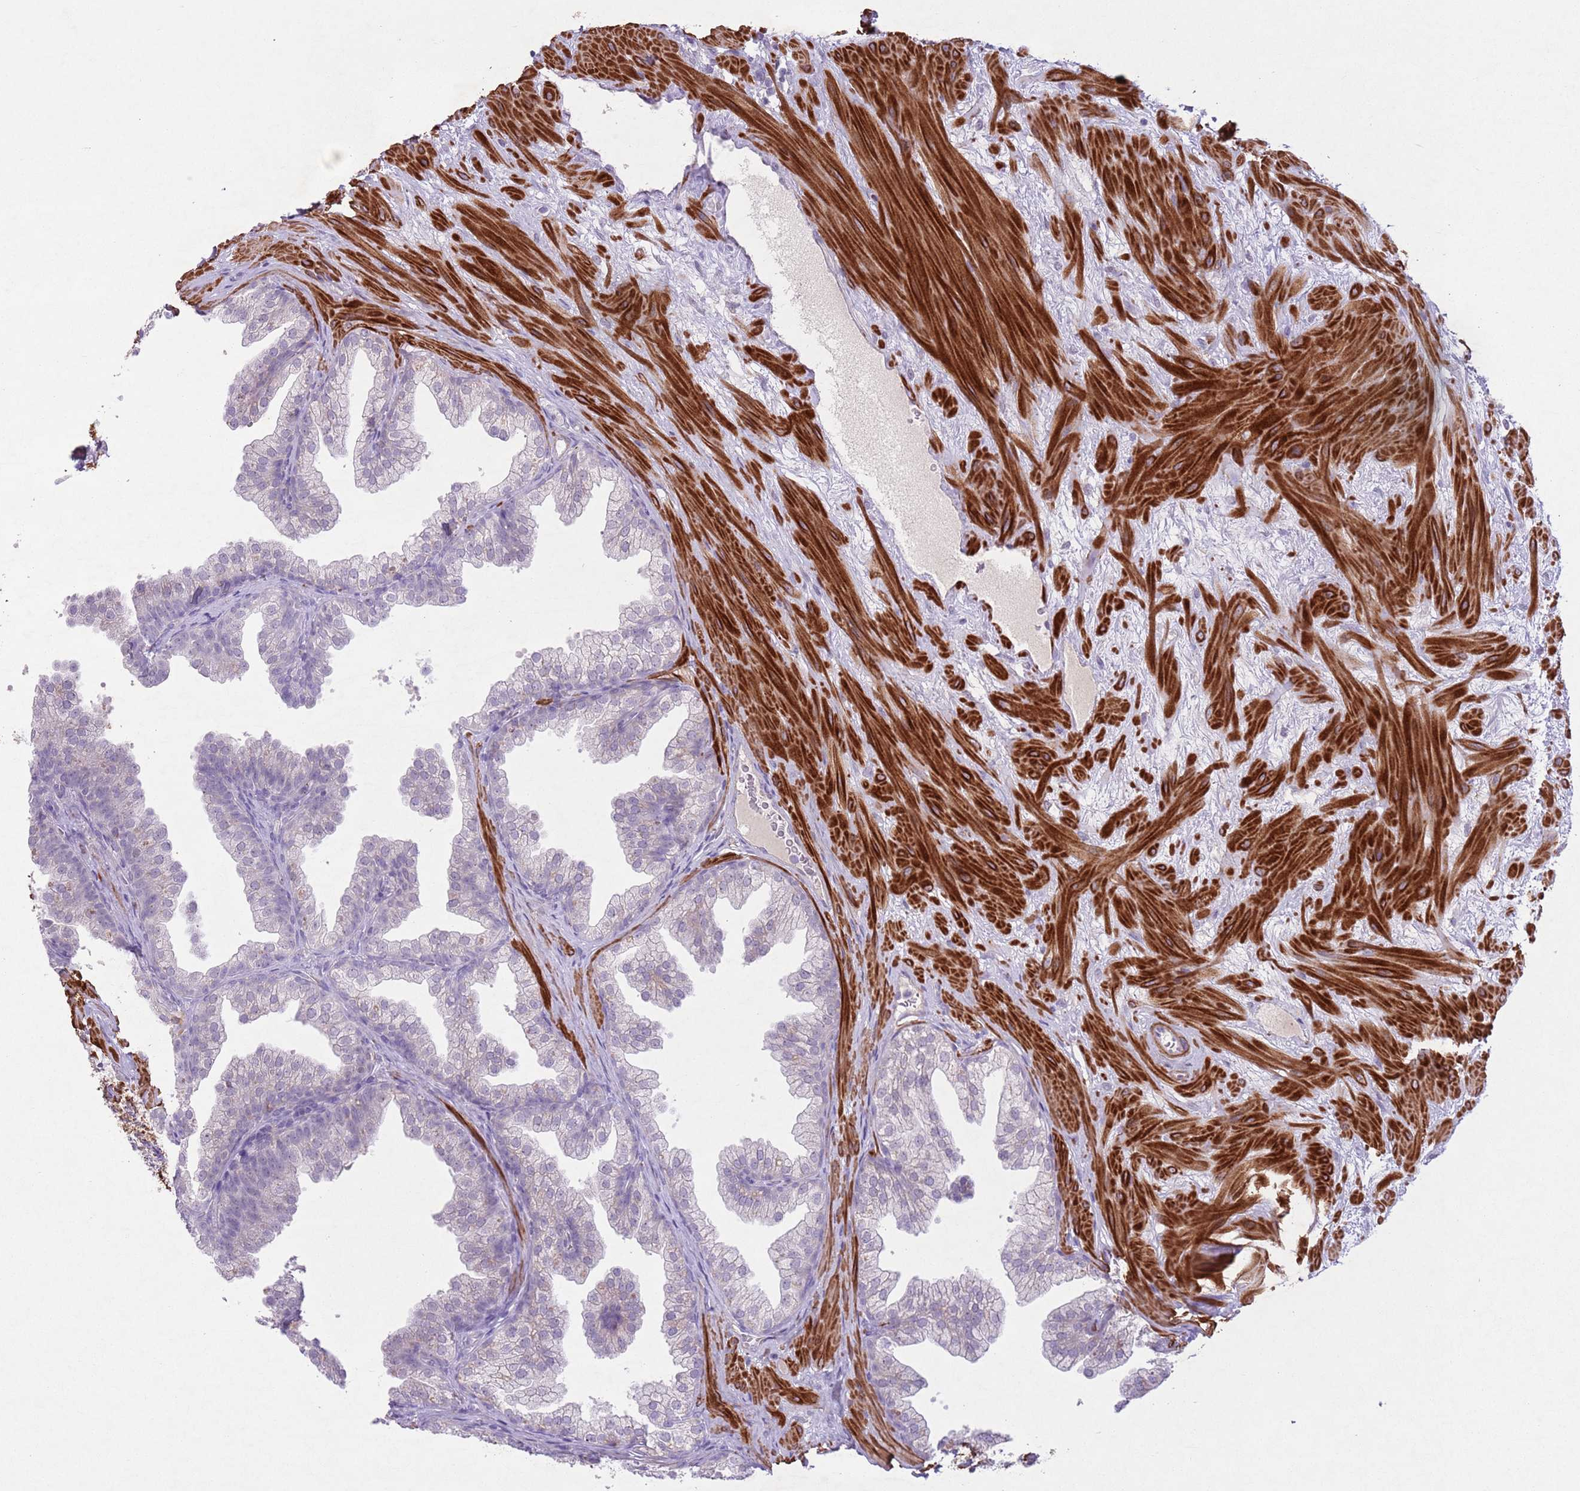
{"staining": {"intensity": "moderate", "quantity": "<25%", "location": "cytoplasmic/membranous"}, "tissue": "prostate", "cell_type": "Glandular cells", "image_type": "normal", "snomed": [{"axis": "morphology", "description": "Normal tissue, NOS"}, {"axis": "topography", "description": "Prostate"}], "caption": "This is a photomicrograph of immunohistochemistry staining of benign prostate, which shows moderate expression in the cytoplasmic/membranous of glandular cells.", "gene": "CCNI", "patient": {"sex": "male", "age": 37}}